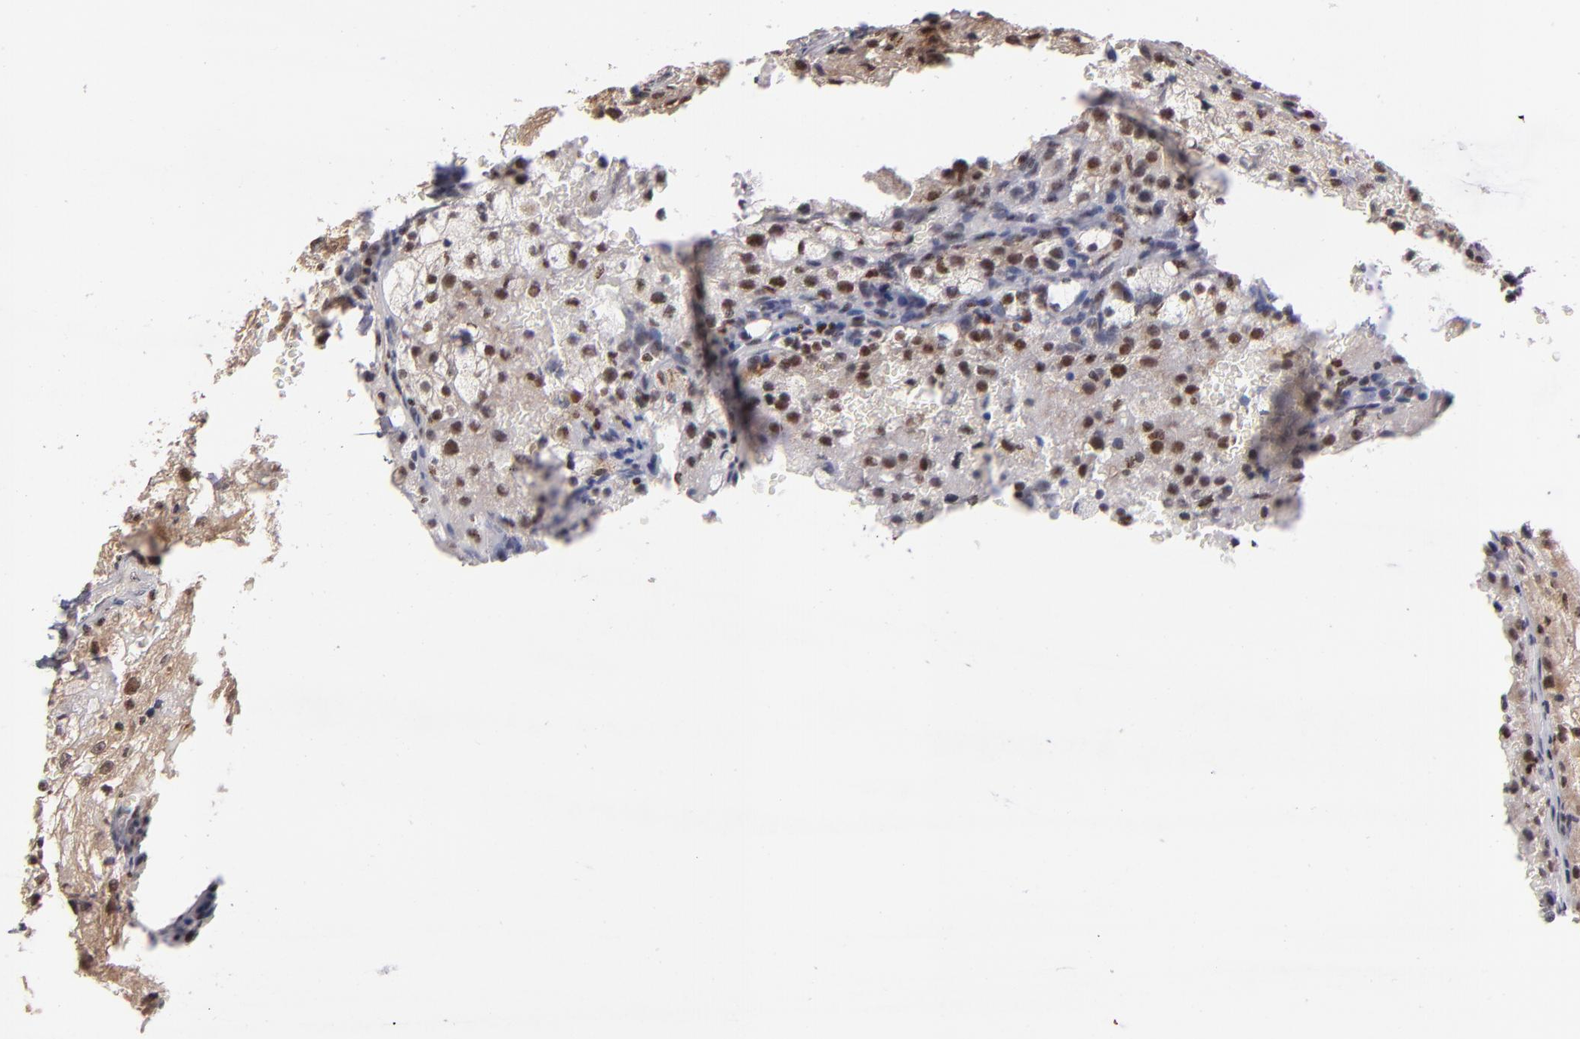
{"staining": {"intensity": "weak", "quantity": ">75%", "location": "cytoplasmic/membranous,nuclear"}, "tissue": "renal cancer", "cell_type": "Tumor cells", "image_type": "cancer", "snomed": [{"axis": "morphology", "description": "Adenocarcinoma, NOS"}, {"axis": "topography", "description": "Kidney"}], "caption": "A brown stain shows weak cytoplasmic/membranous and nuclear expression of a protein in renal cancer (adenocarcinoma) tumor cells.", "gene": "PCNX4", "patient": {"sex": "female", "age": 74}}